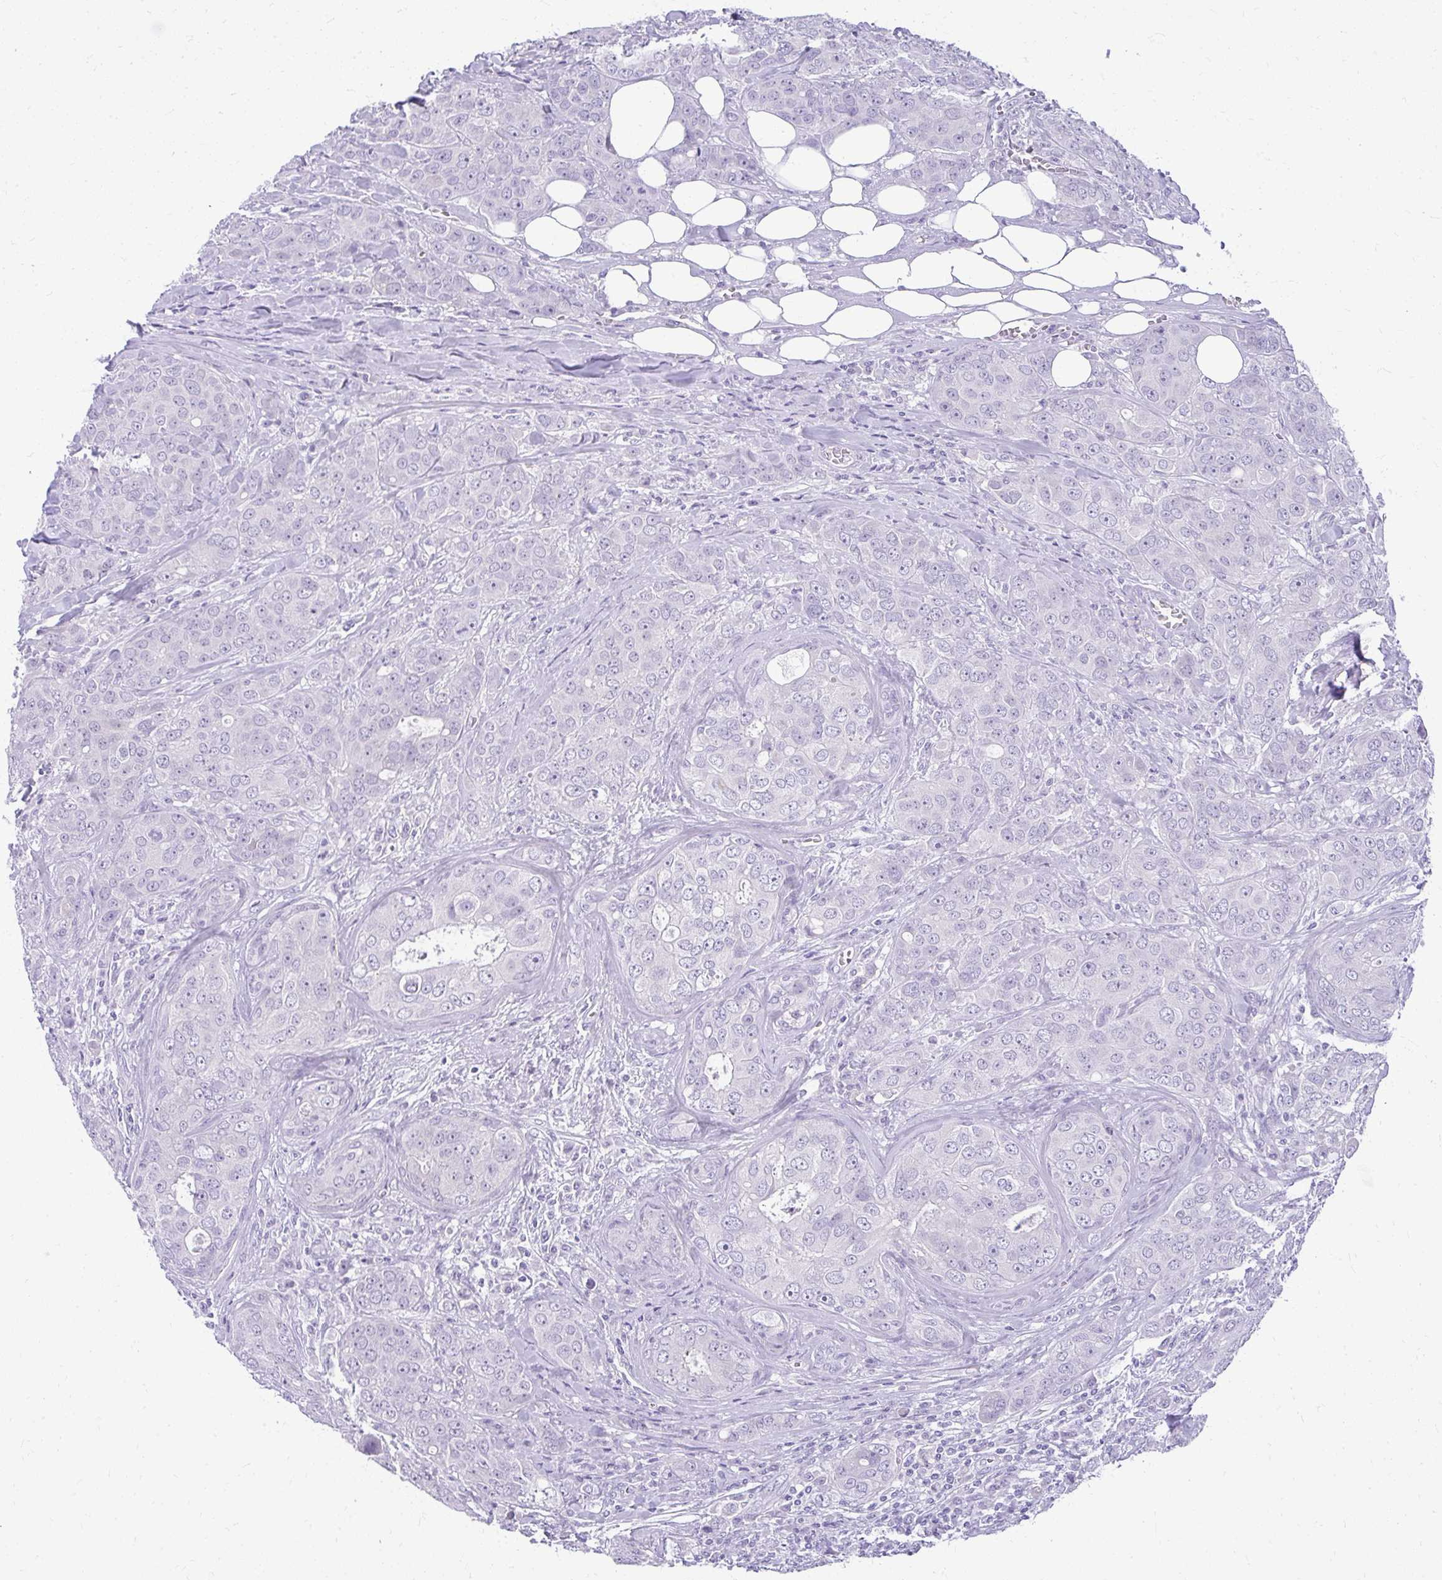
{"staining": {"intensity": "negative", "quantity": "none", "location": "none"}, "tissue": "breast cancer", "cell_type": "Tumor cells", "image_type": "cancer", "snomed": [{"axis": "morphology", "description": "Duct carcinoma"}, {"axis": "topography", "description": "Breast"}], "caption": "Immunohistochemistry of human breast cancer shows no staining in tumor cells.", "gene": "PRAP1", "patient": {"sex": "female", "age": 43}}